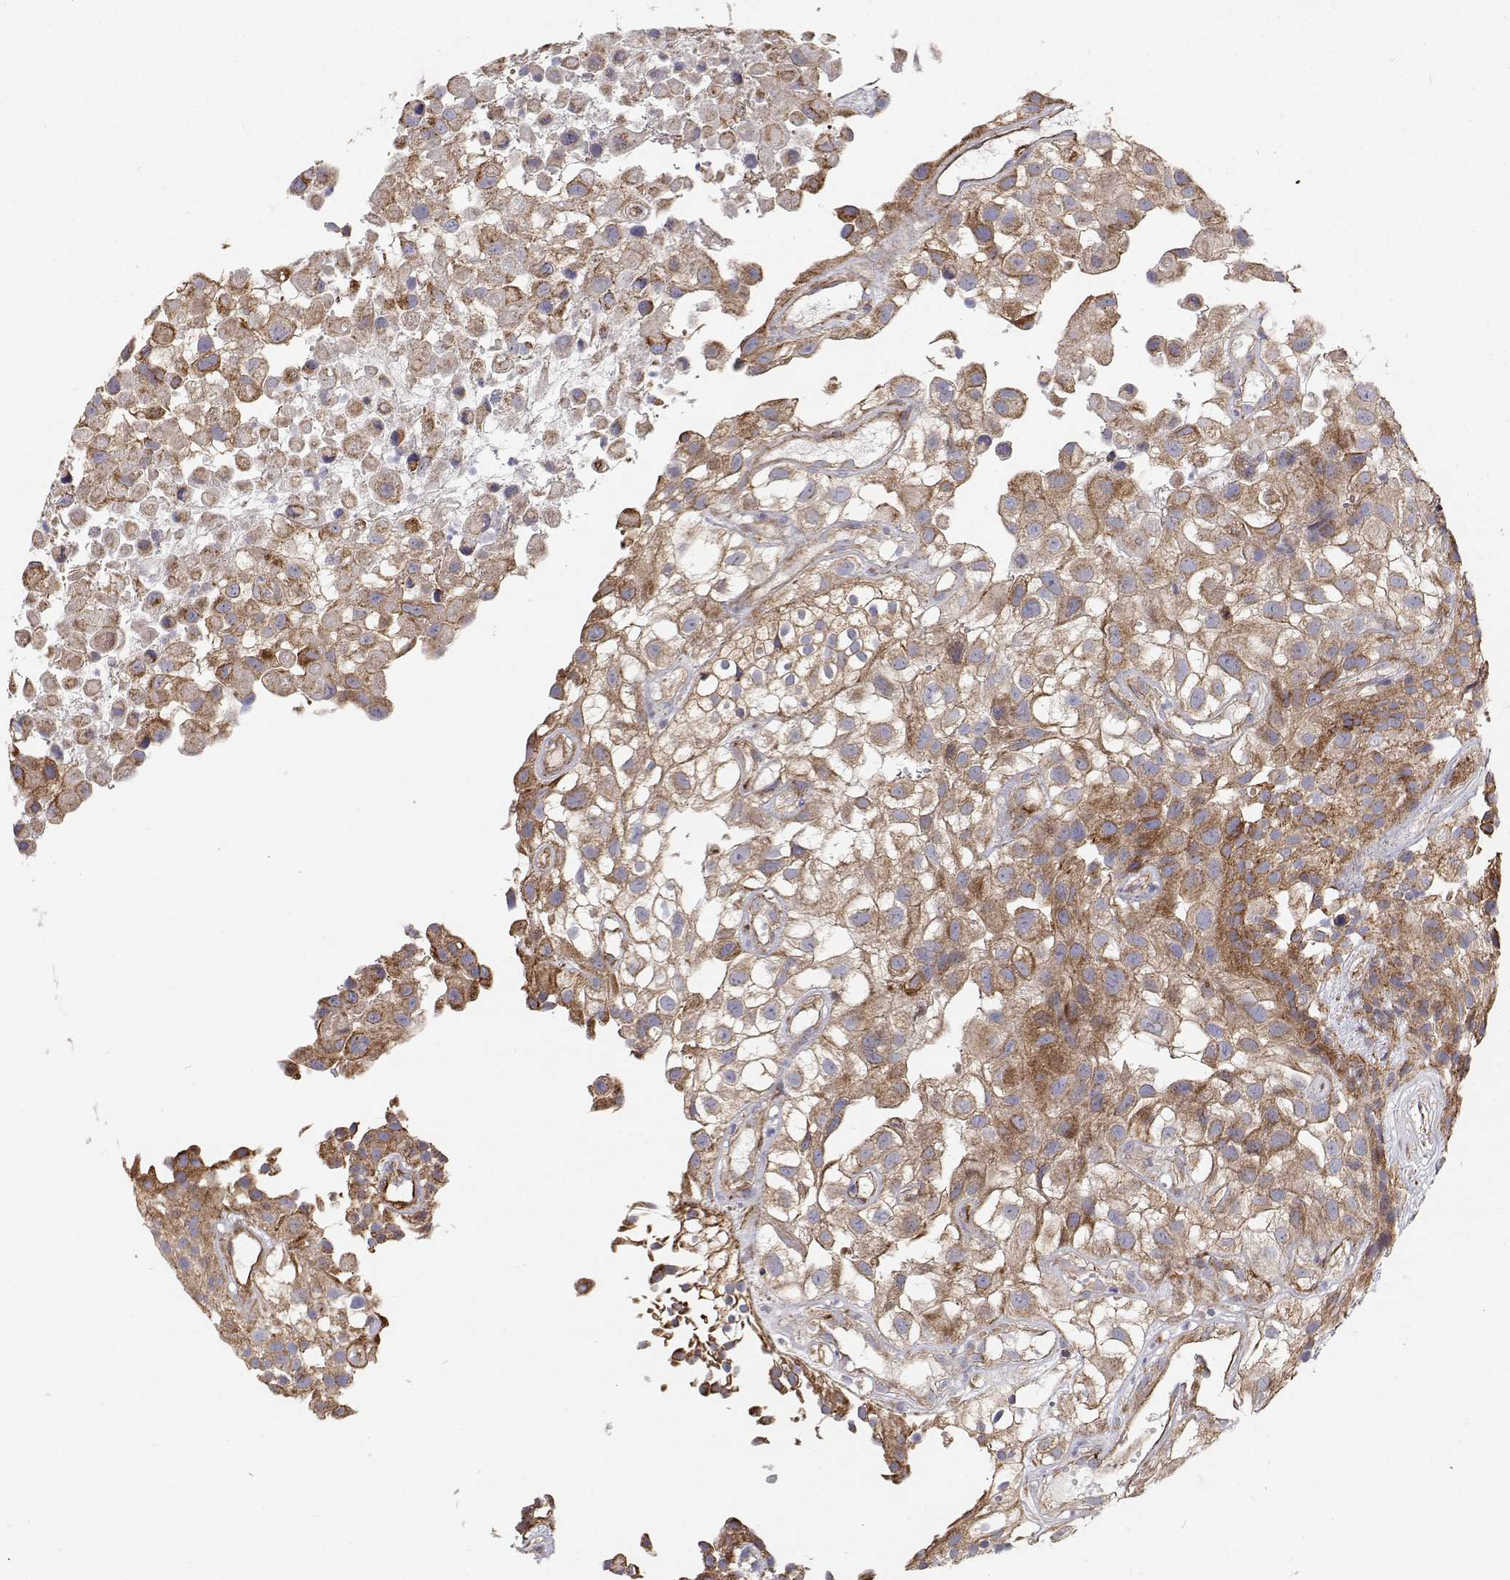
{"staining": {"intensity": "moderate", "quantity": "25%-75%", "location": "cytoplasmic/membranous"}, "tissue": "urothelial cancer", "cell_type": "Tumor cells", "image_type": "cancer", "snomed": [{"axis": "morphology", "description": "Urothelial carcinoma, High grade"}, {"axis": "topography", "description": "Urinary bladder"}], "caption": "DAB (3,3'-diaminobenzidine) immunohistochemical staining of urothelial carcinoma (high-grade) displays moderate cytoplasmic/membranous protein positivity in about 25%-75% of tumor cells.", "gene": "SPICE1", "patient": {"sex": "male", "age": 56}}